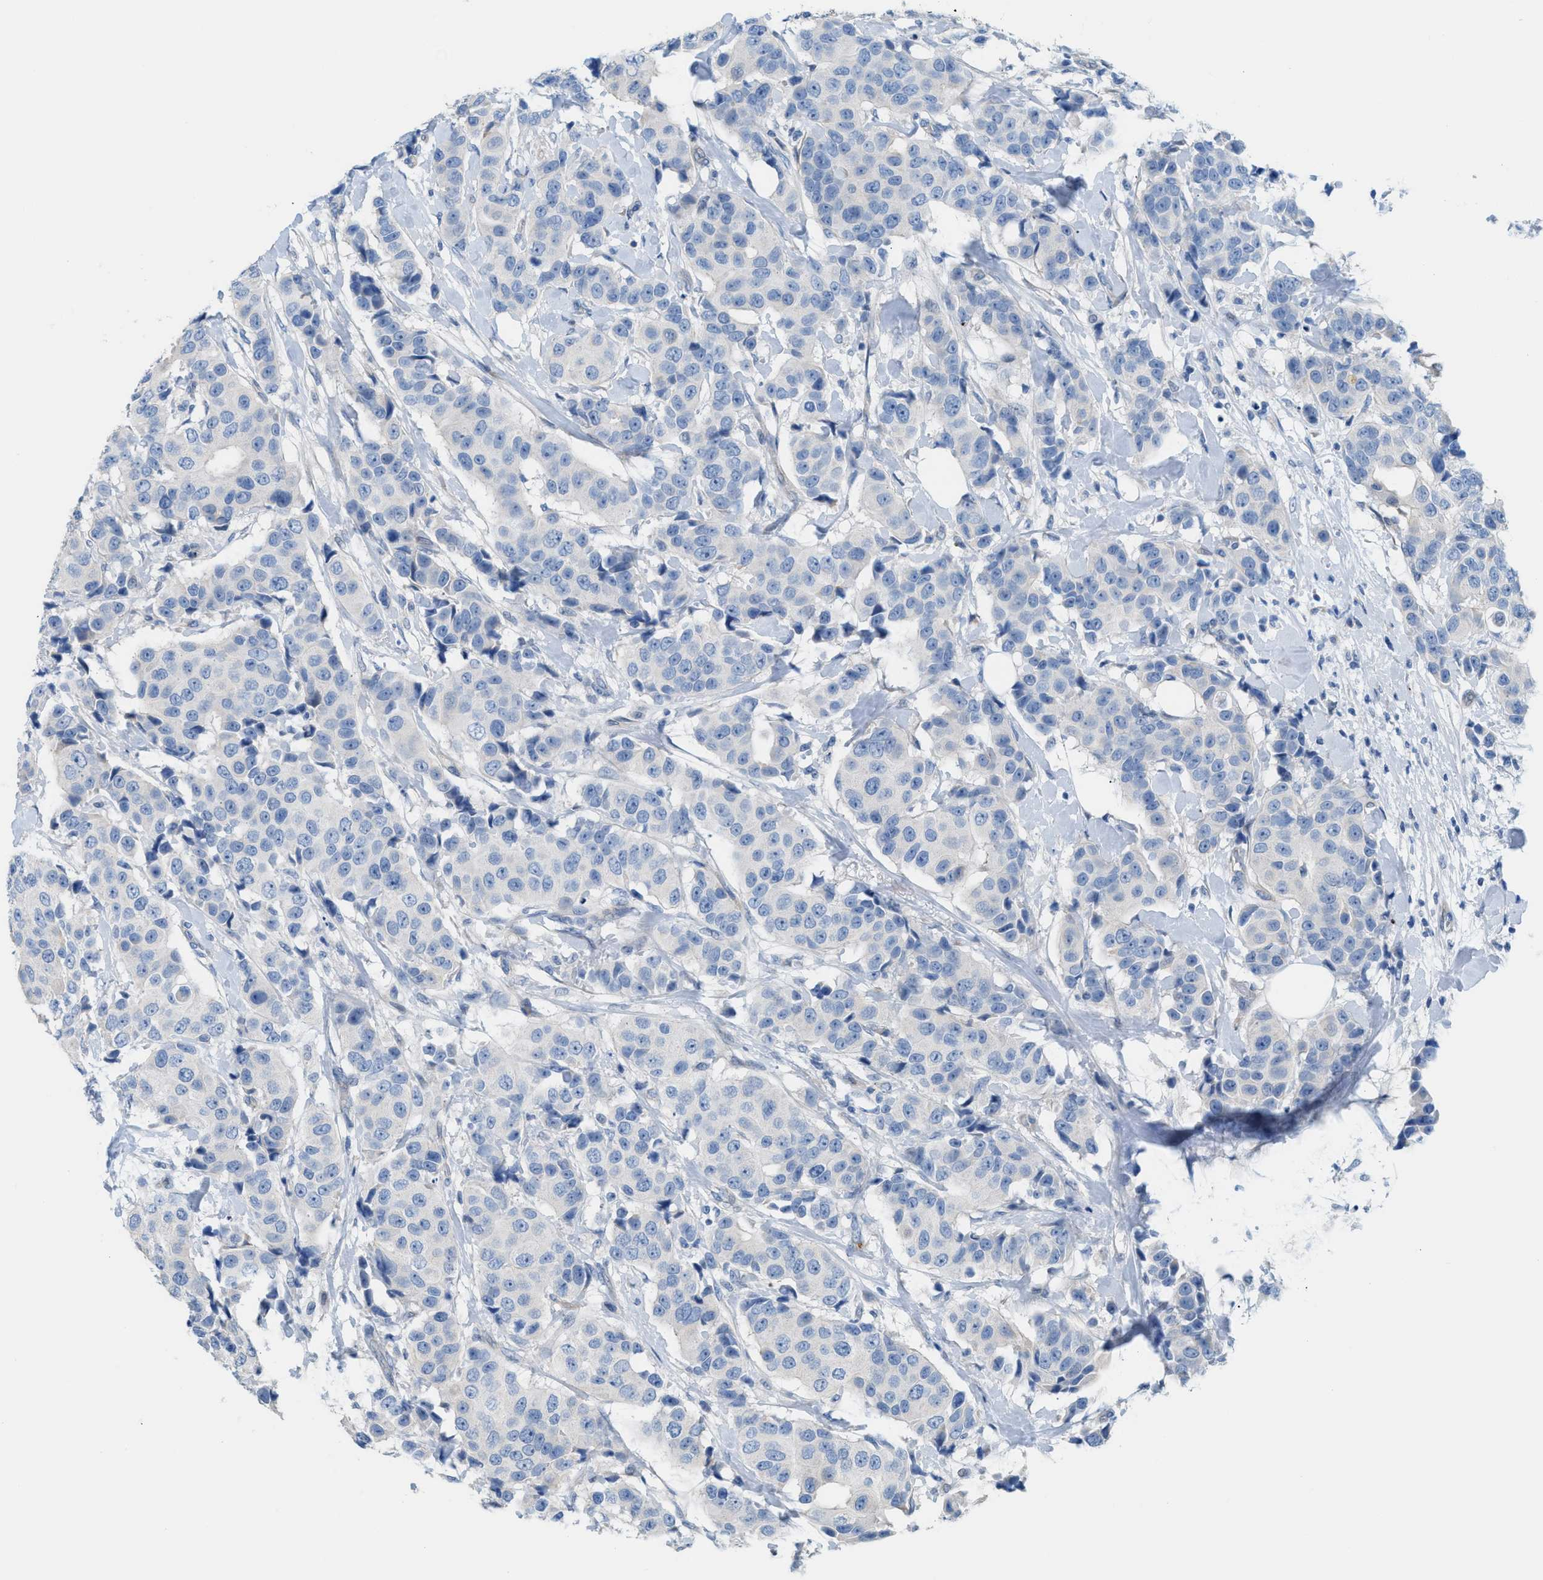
{"staining": {"intensity": "negative", "quantity": "none", "location": "none"}, "tissue": "breast cancer", "cell_type": "Tumor cells", "image_type": "cancer", "snomed": [{"axis": "morphology", "description": "Normal tissue, NOS"}, {"axis": "morphology", "description": "Duct carcinoma"}, {"axis": "topography", "description": "Breast"}], "caption": "Immunohistochemical staining of human breast cancer reveals no significant expression in tumor cells.", "gene": "MPP3", "patient": {"sex": "female", "age": 39}}